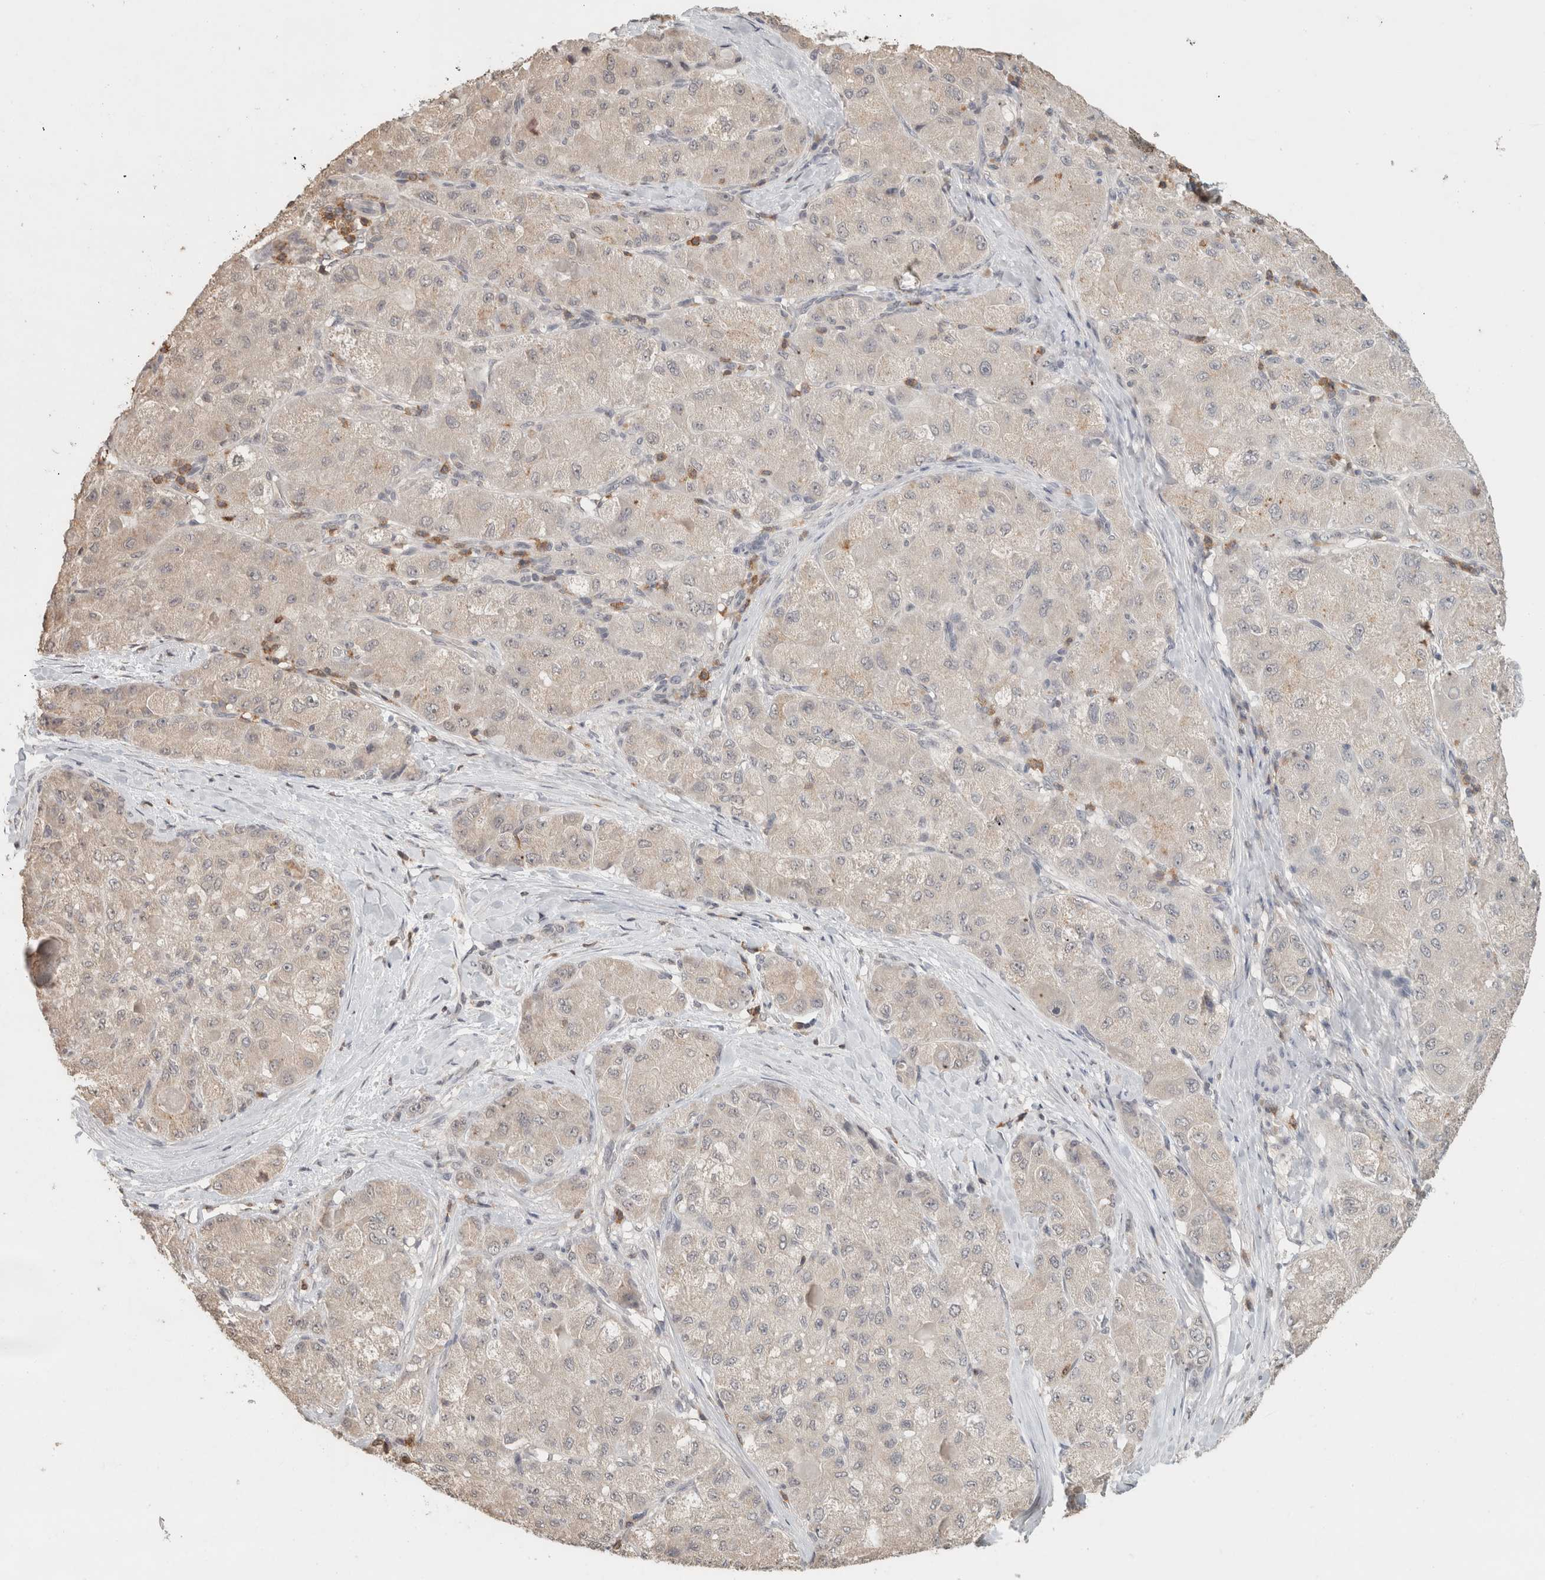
{"staining": {"intensity": "negative", "quantity": "none", "location": "none"}, "tissue": "liver cancer", "cell_type": "Tumor cells", "image_type": "cancer", "snomed": [{"axis": "morphology", "description": "Carcinoma, Hepatocellular, NOS"}, {"axis": "topography", "description": "Liver"}], "caption": "A photomicrograph of liver cancer stained for a protein shows no brown staining in tumor cells.", "gene": "TRAT1", "patient": {"sex": "male", "age": 80}}